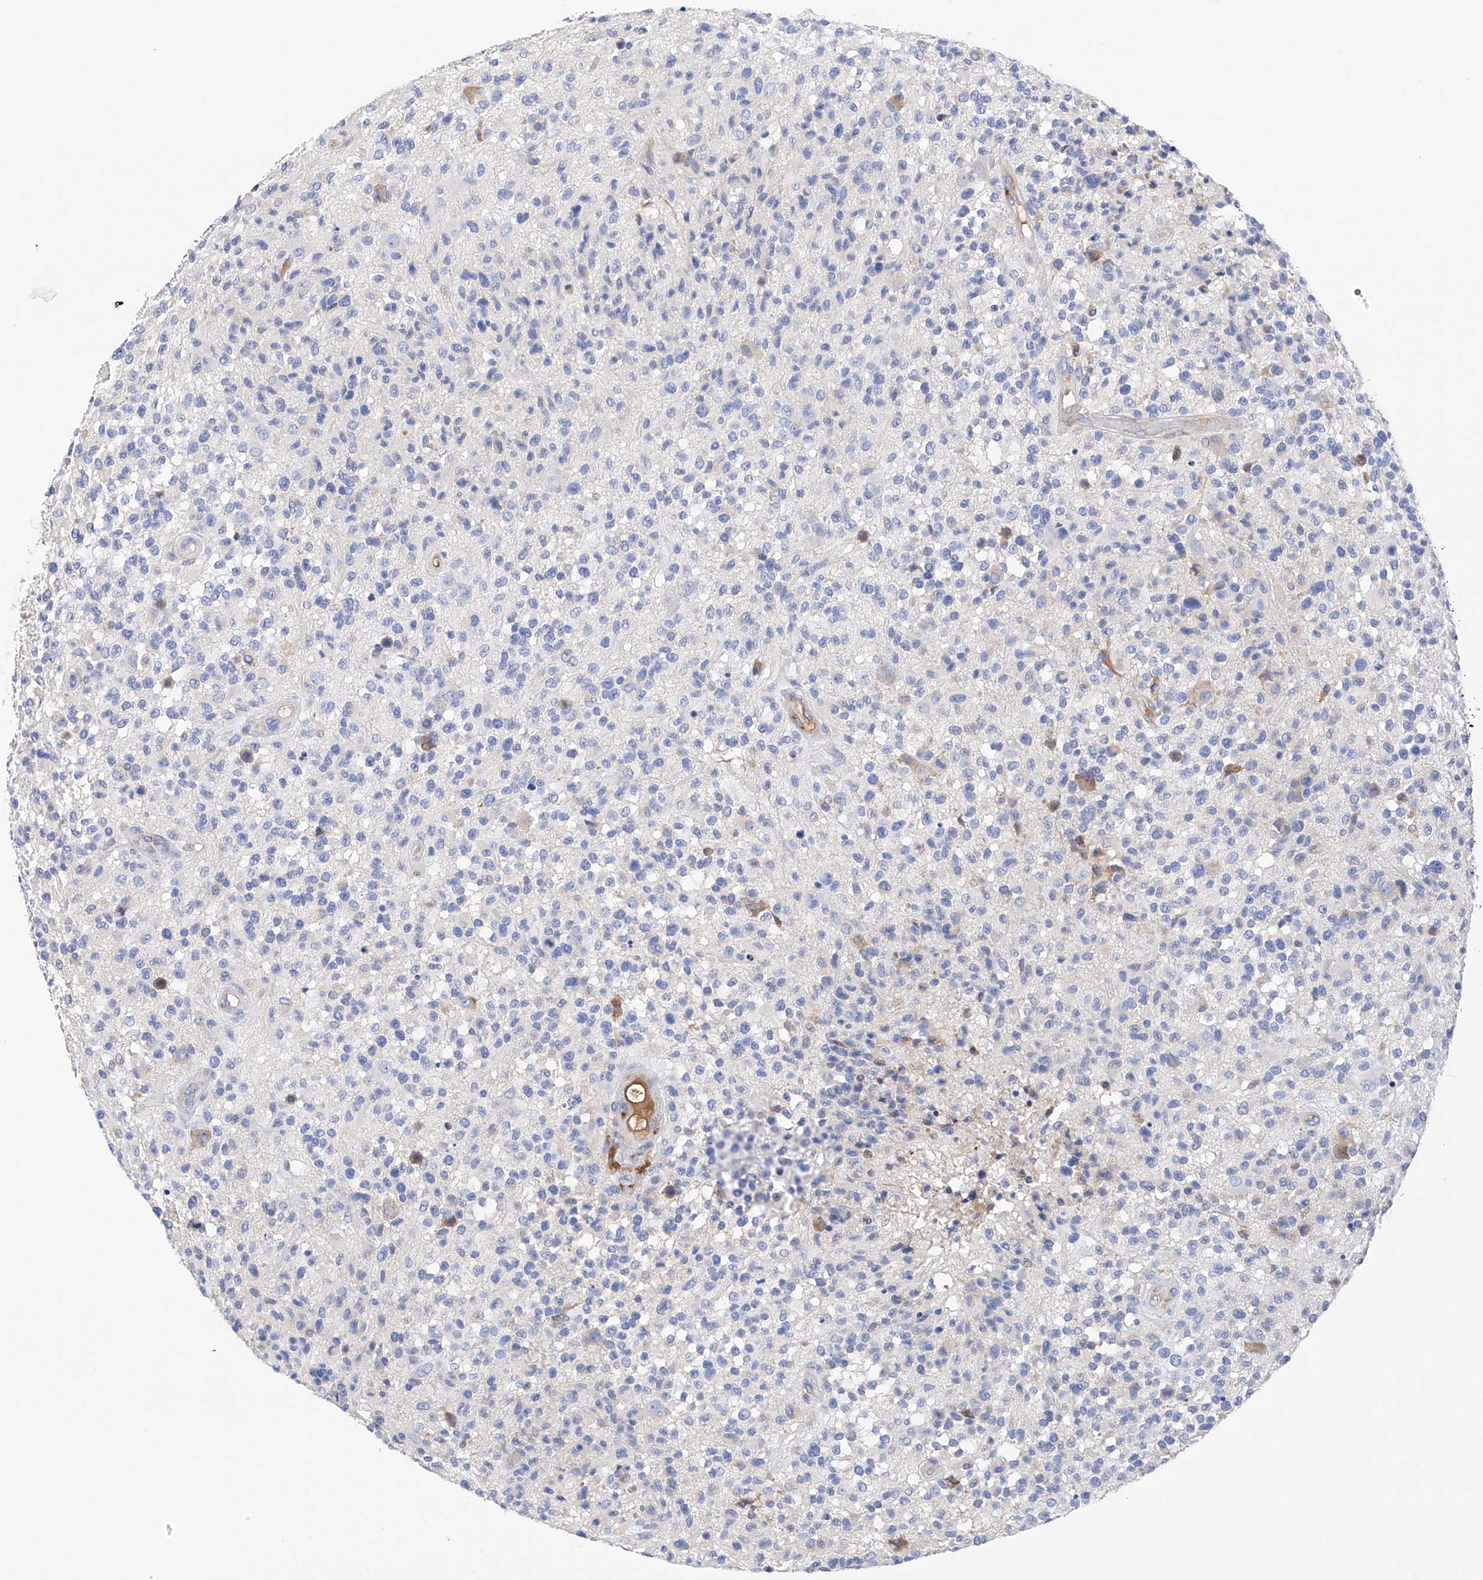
{"staining": {"intensity": "negative", "quantity": "none", "location": "none"}, "tissue": "glioma", "cell_type": "Tumor cells", "image_type": "cancer", "snomed": [{"axis": "morphology", "description": "Glioma, malignant, High grade"}, {"axis": "morphology", "description": "Glioblastoma, NOS"}, {"axis": "topography", "description": "Brain"}], "caption": "DAB immunohistochemical staining of human glioma shows no significant expression in tumor cells.", "gene": "PDIA5", "patient": {"sex": "male", "age": 60}}